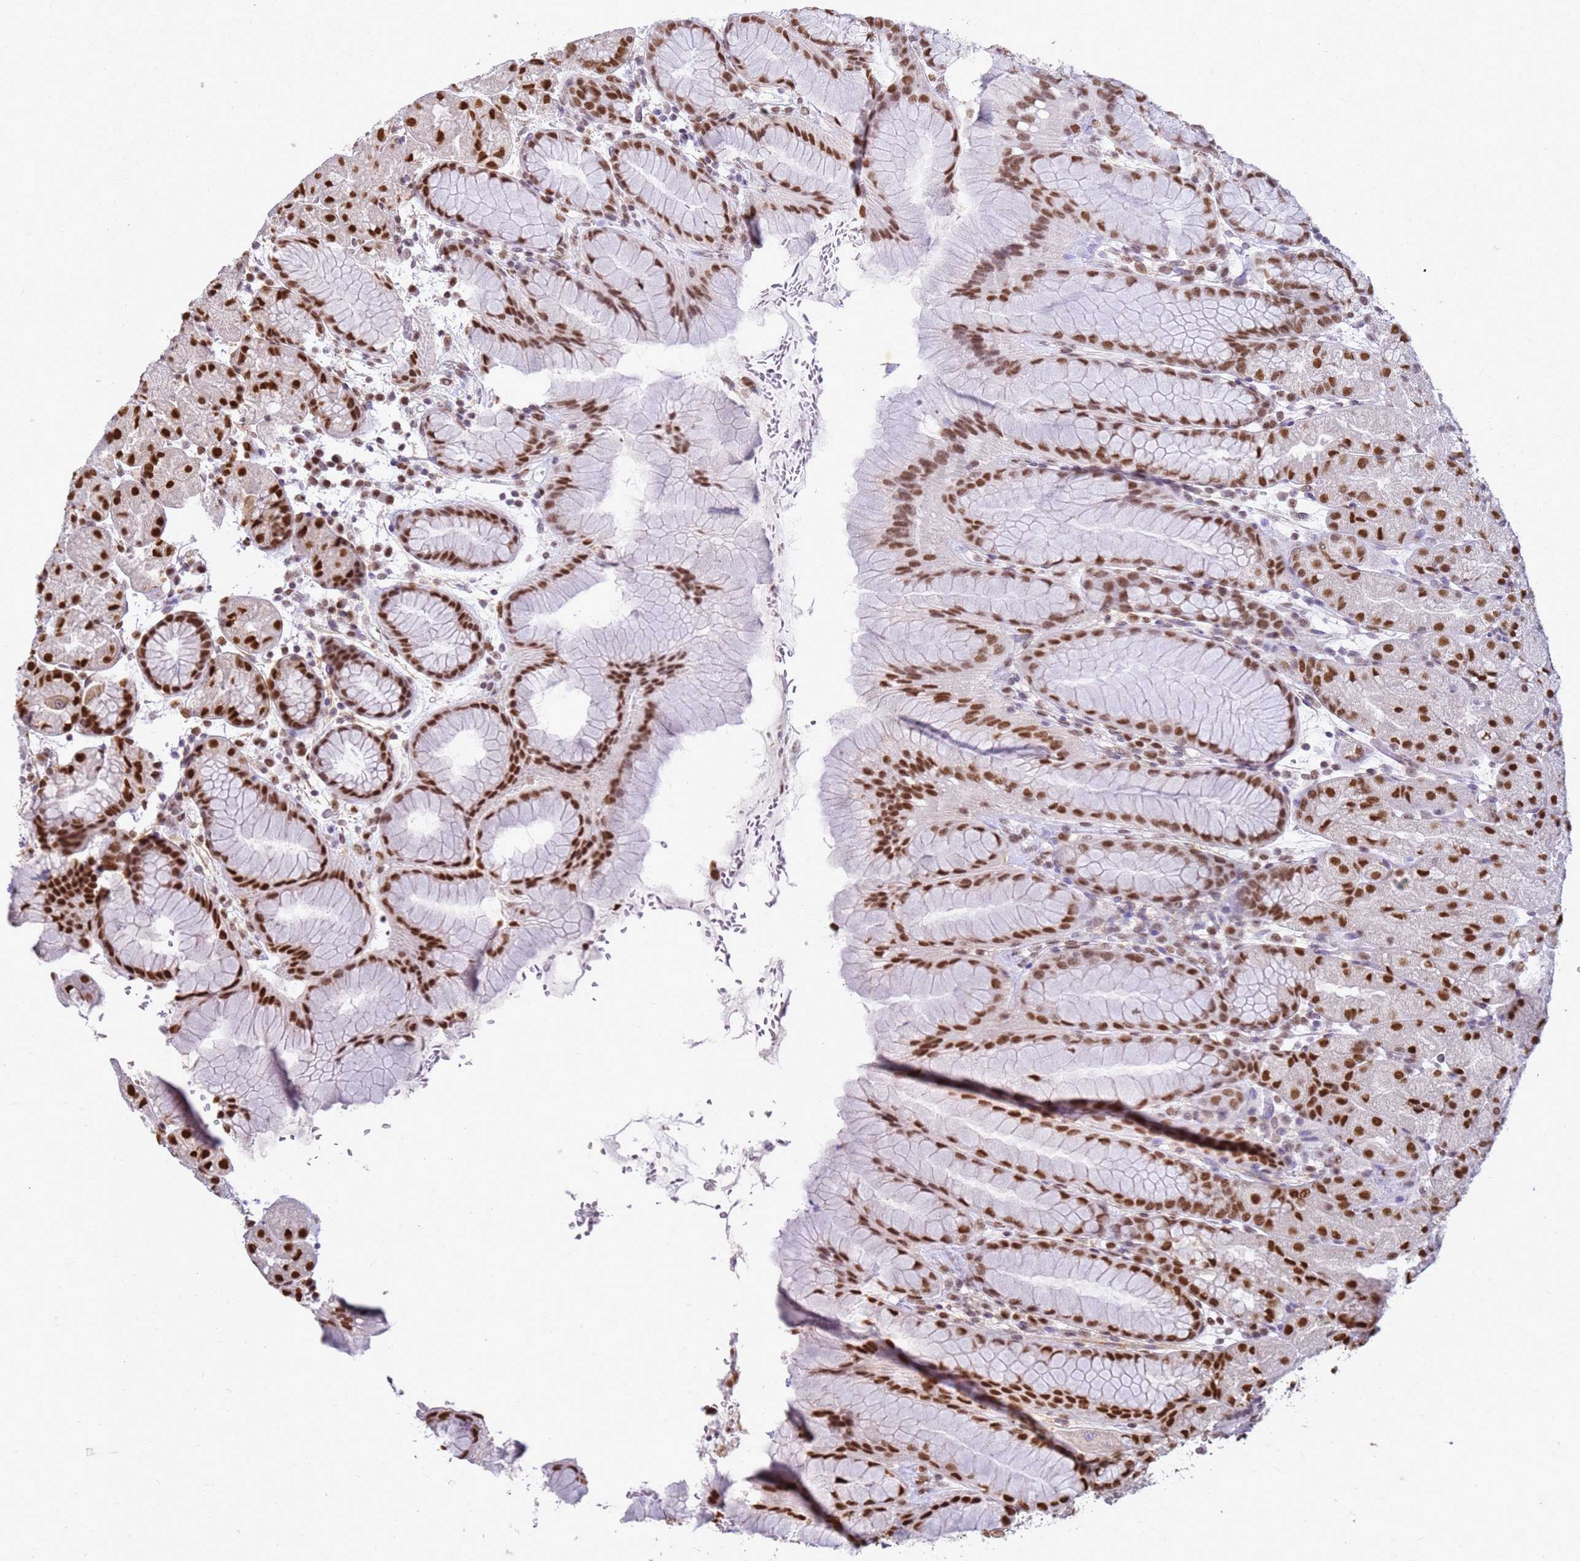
{"staining": {"intensity": "moderate", "quantity": ">75%", "location": "nuclear"}, "tissue": "stomach", "cell_type": "Glandular cells", "image_type": "normal", "snomed": [{"axis": "morphology", "description": "Normal tissue, NOS"}, {"axis": "topography", "description": "Stomach, upper"}, {"axis": "topography", "description": "Stomach, lower"}], "caption": "Protein staining by IHC exhibits moderate nuclear expression in about >75% of glandular cells in normal stomach.", "gene": "APEX1", "patient": {"sex": "male", "age": 67}}